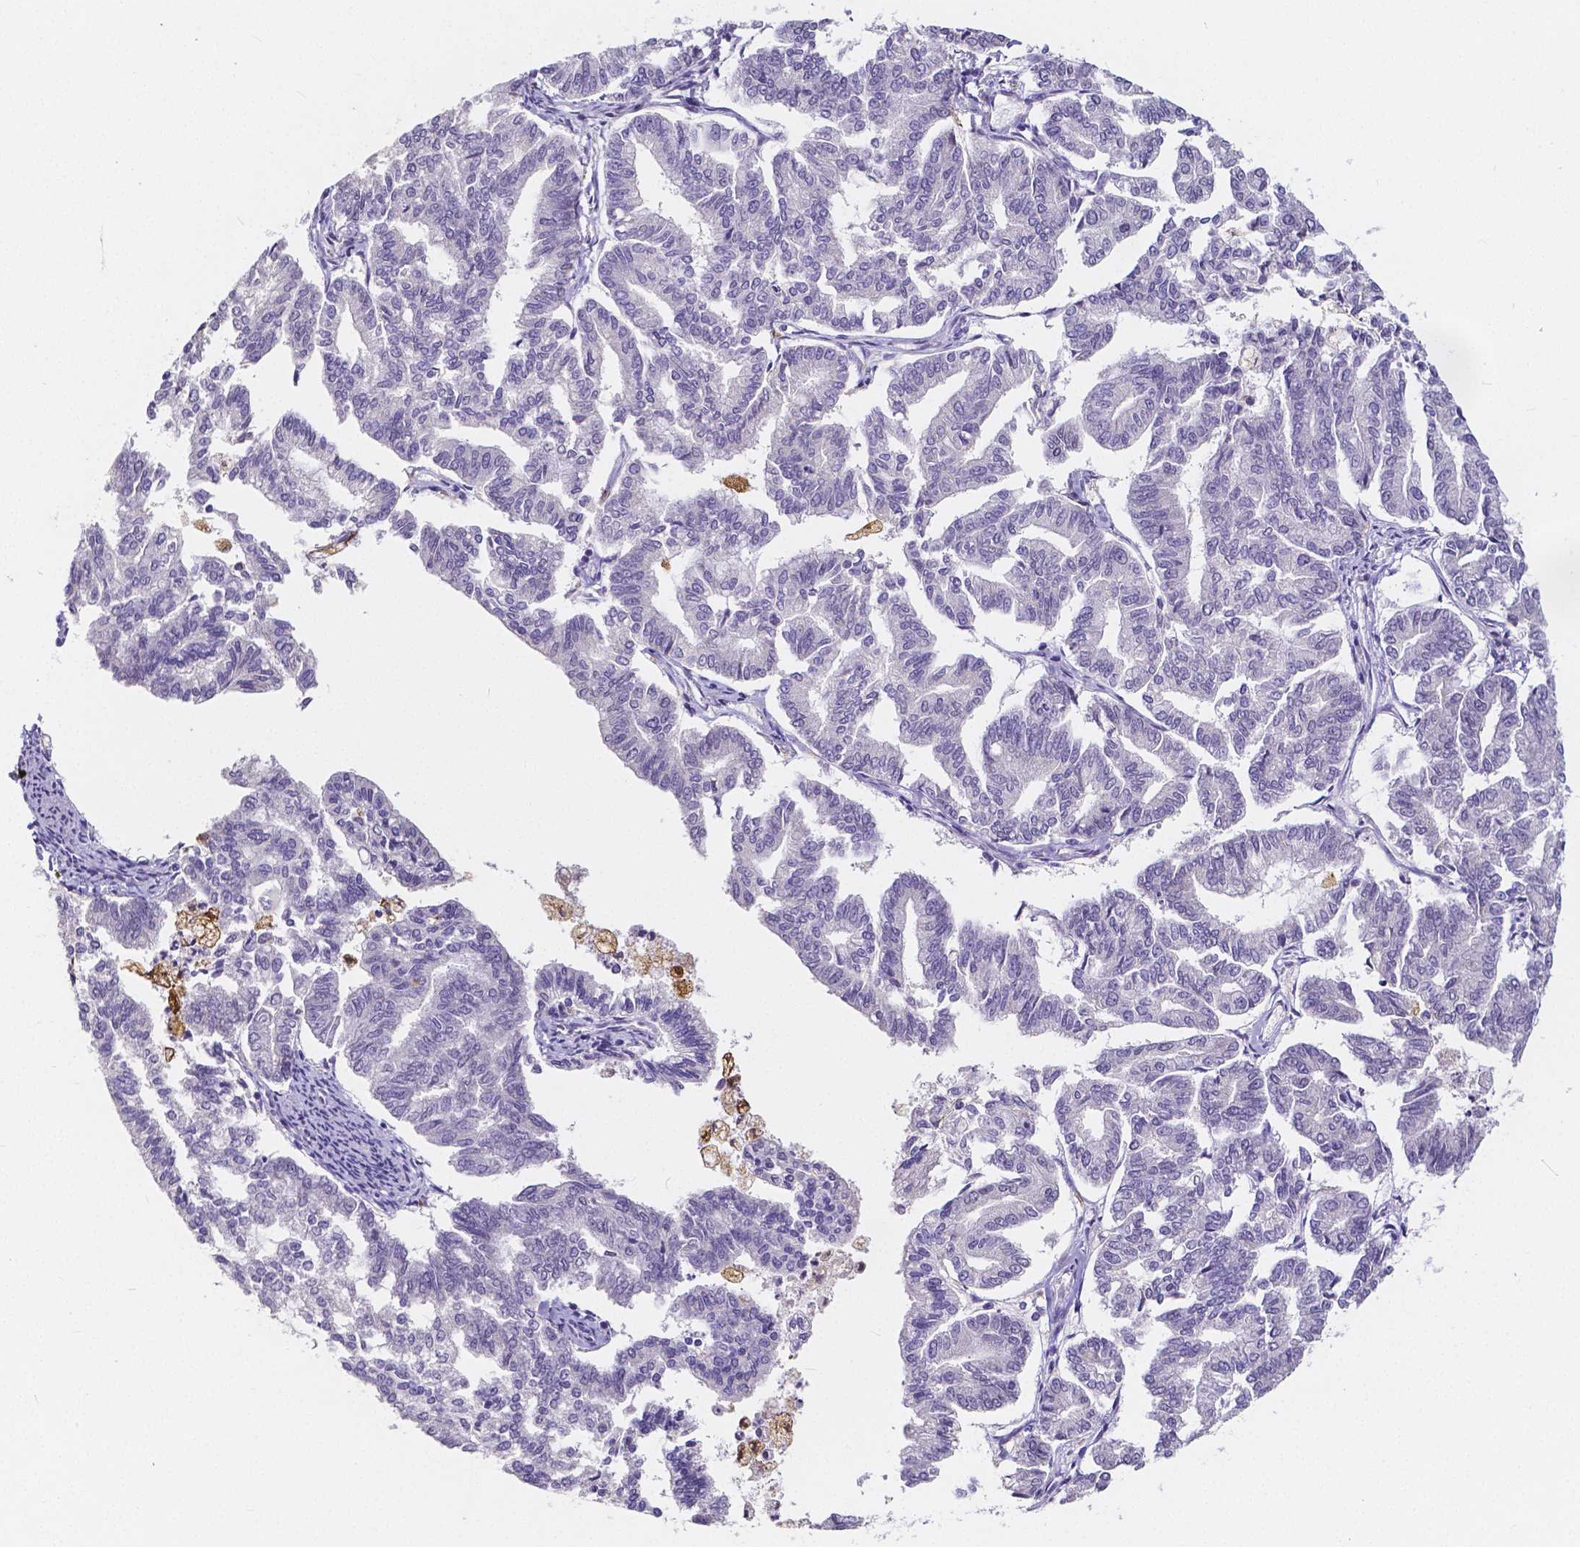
{"staining": {"intensity": "negative", "quantity": "none", "location": "none"}, "tissue": "endometrial cancer", "cell_type": "Tumor cells", "image_type": "cancer", "snomed": [{"axis": "morphology", "description": "Adenocarcinoma, NOS"}, {"axis": "topography", "description": "Endometrium"}], "caption": "The image demonstrates no staining of tumor cells in adenocarcinoma (endometrial). The staining was performed using DAB (3,3'-diaminobenzidine) to visualize the protein expression in brown, while the nuclei were stained in blue with hematoxylin (Magnification: 20x).", "gene": "ACP5", "patient": {"sex": "female", "age": 79}}